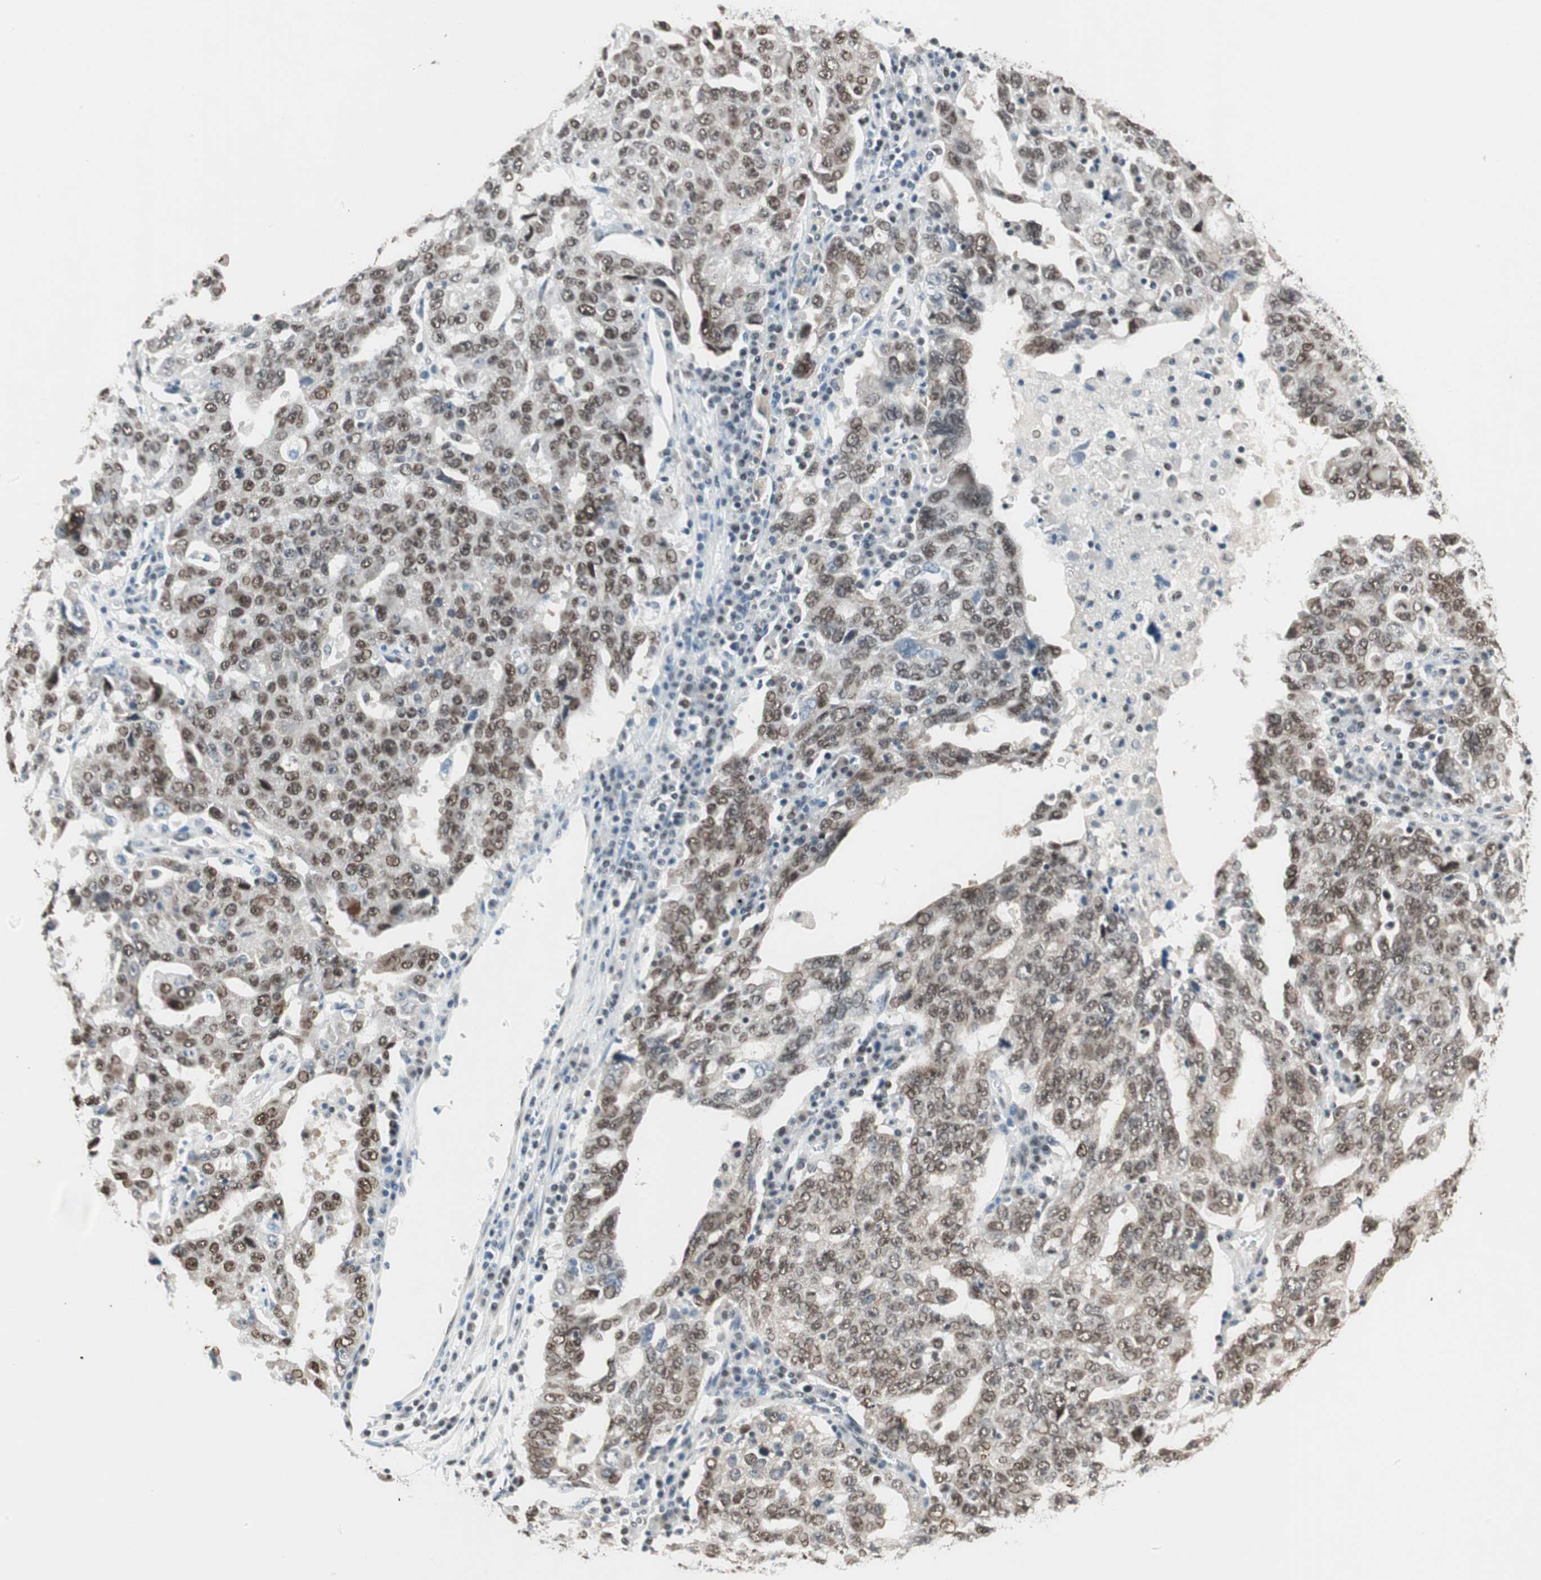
{"staining": {"intensity": "moderate", "quantity": ">75%", "location": "cytoplasmic/membranous,nuclear"}, "tissue": "ovarian cancer", "cell_type": "Tumor cells", "image_type": "cancer", "snomed": [{"axis": "morphology", "description": "Carcinoma, endometroid"}, {"axis": "topography", "description": "Ovary"}], "caption": "Immunohistochemical staining of endometroid carcinoma (ovarian) exhibits medium levels of moderate cytoplasmic/membranous and nuclear protein expression in about >75% of tumor cells.", "gene": "ZBTB17", "patient": {"sex": "female", "age": 62}}